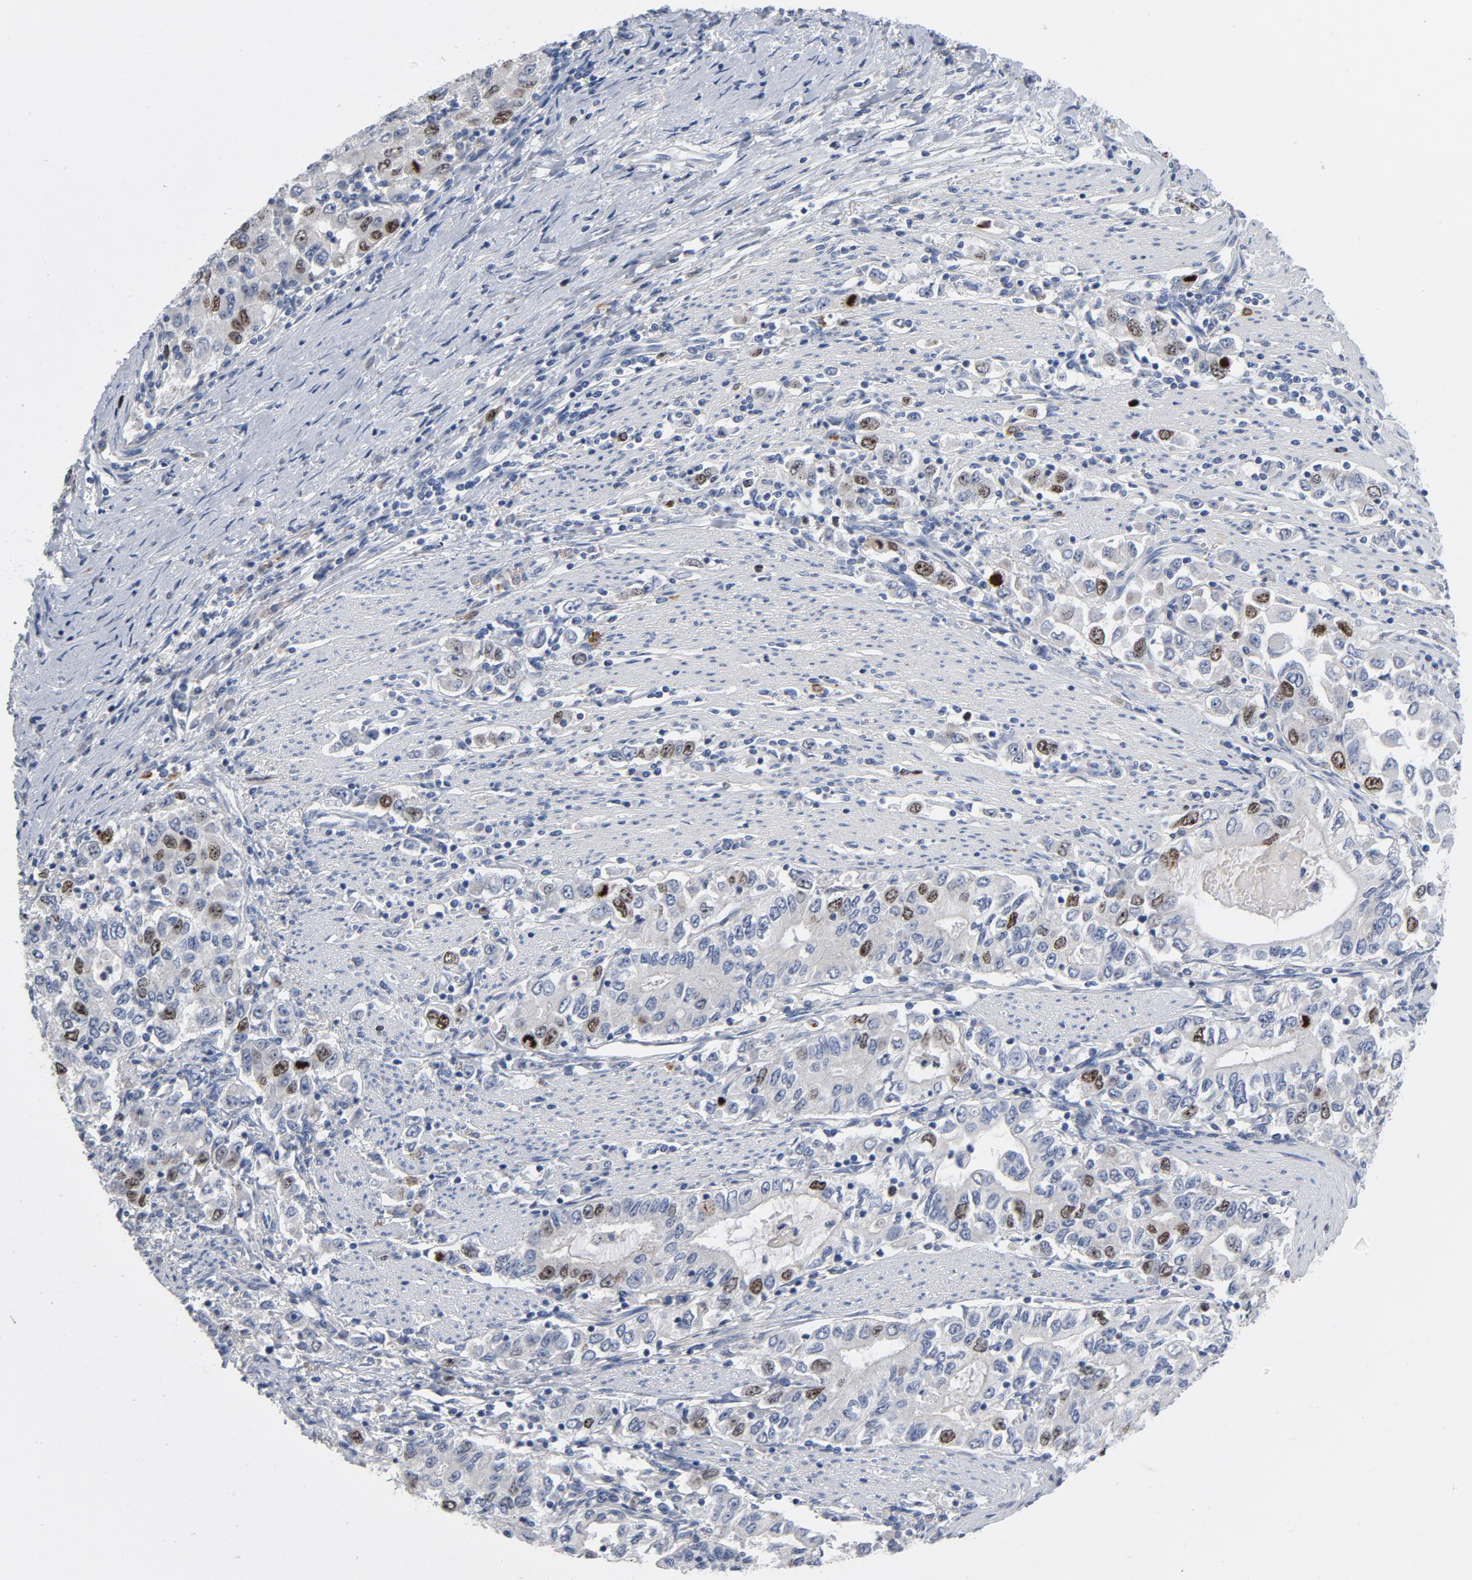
{"staining": {"intensity": "moderate", "quantity": "<25%", "location": "nuclear"}, "tissue": "stomach cancer", "cell_type": "Tumor cells", "image_type": "cancer", "snomed": [{"axis": "morphology", "description": "Adenocarcinoma, NOS"}, {"axis": "topography", "description": "Stomach, lower"}], "caption": "Stomach cancer (adenocarcinoma) stained with DAB (3,3'-diaminobenzidine) immunohistochemistry (IHC) displays low levels of moderate nuclear positivity in approximately <25% of tumor cells. (DAB (3,3'-diaminobenzidine) IHC with brightfield microscopy, high magnification).", "gene": "BIRC5", "patient": {"sex": "female", "age": 72}}